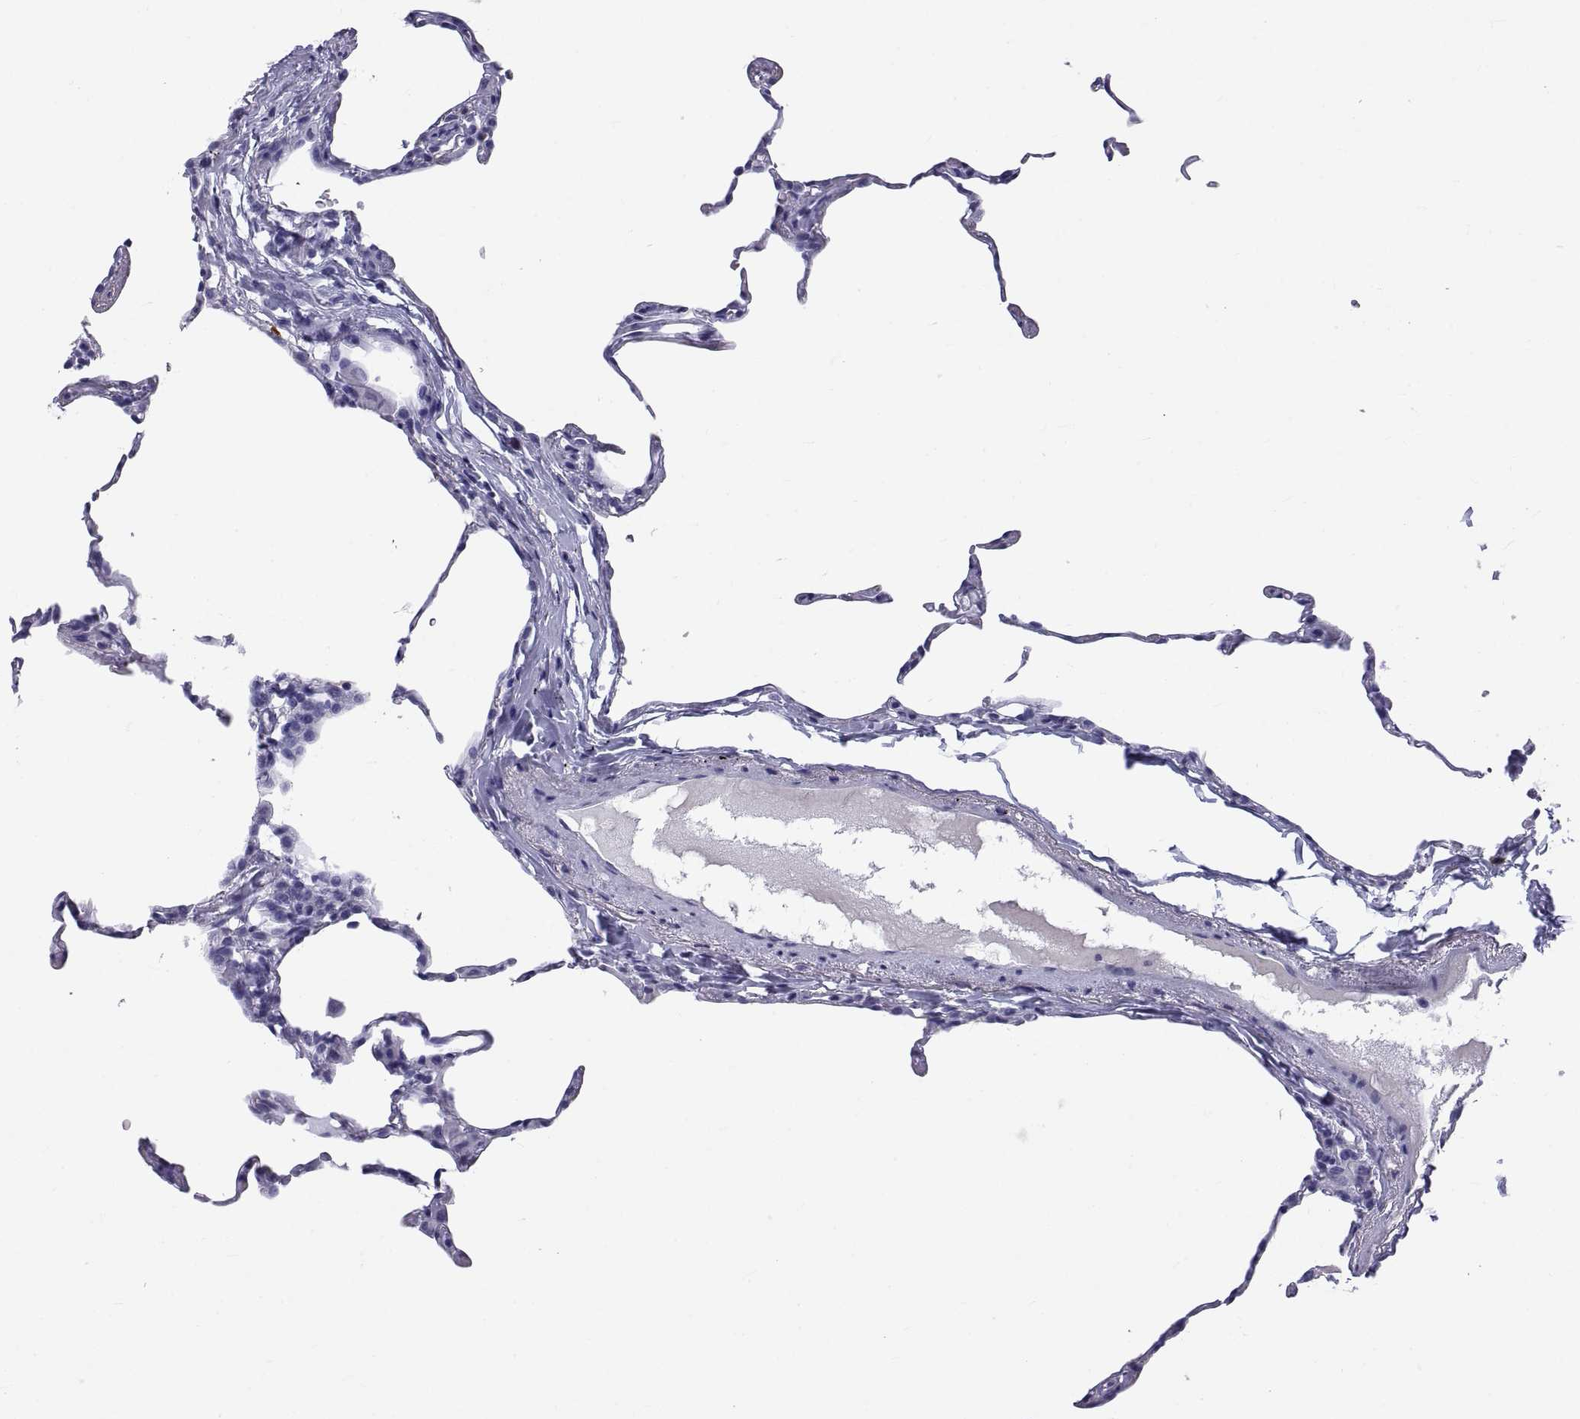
{"staining": {"intensity": "negative", "quantity": "none", "location": "none"}, "tissue": "lung", "cell_type": "Alveolar cells", "image_type": "normal", "snomed": [{"axis": "morphology", "description": "Normal tissue, NOS"}, {"axis": "topography", "description": "Lung"}], "caption": "There is no significant positivity in alveolar cells of lung.", "gene": "CT47A10", "patient": {"sex": "female", "age": 57}}